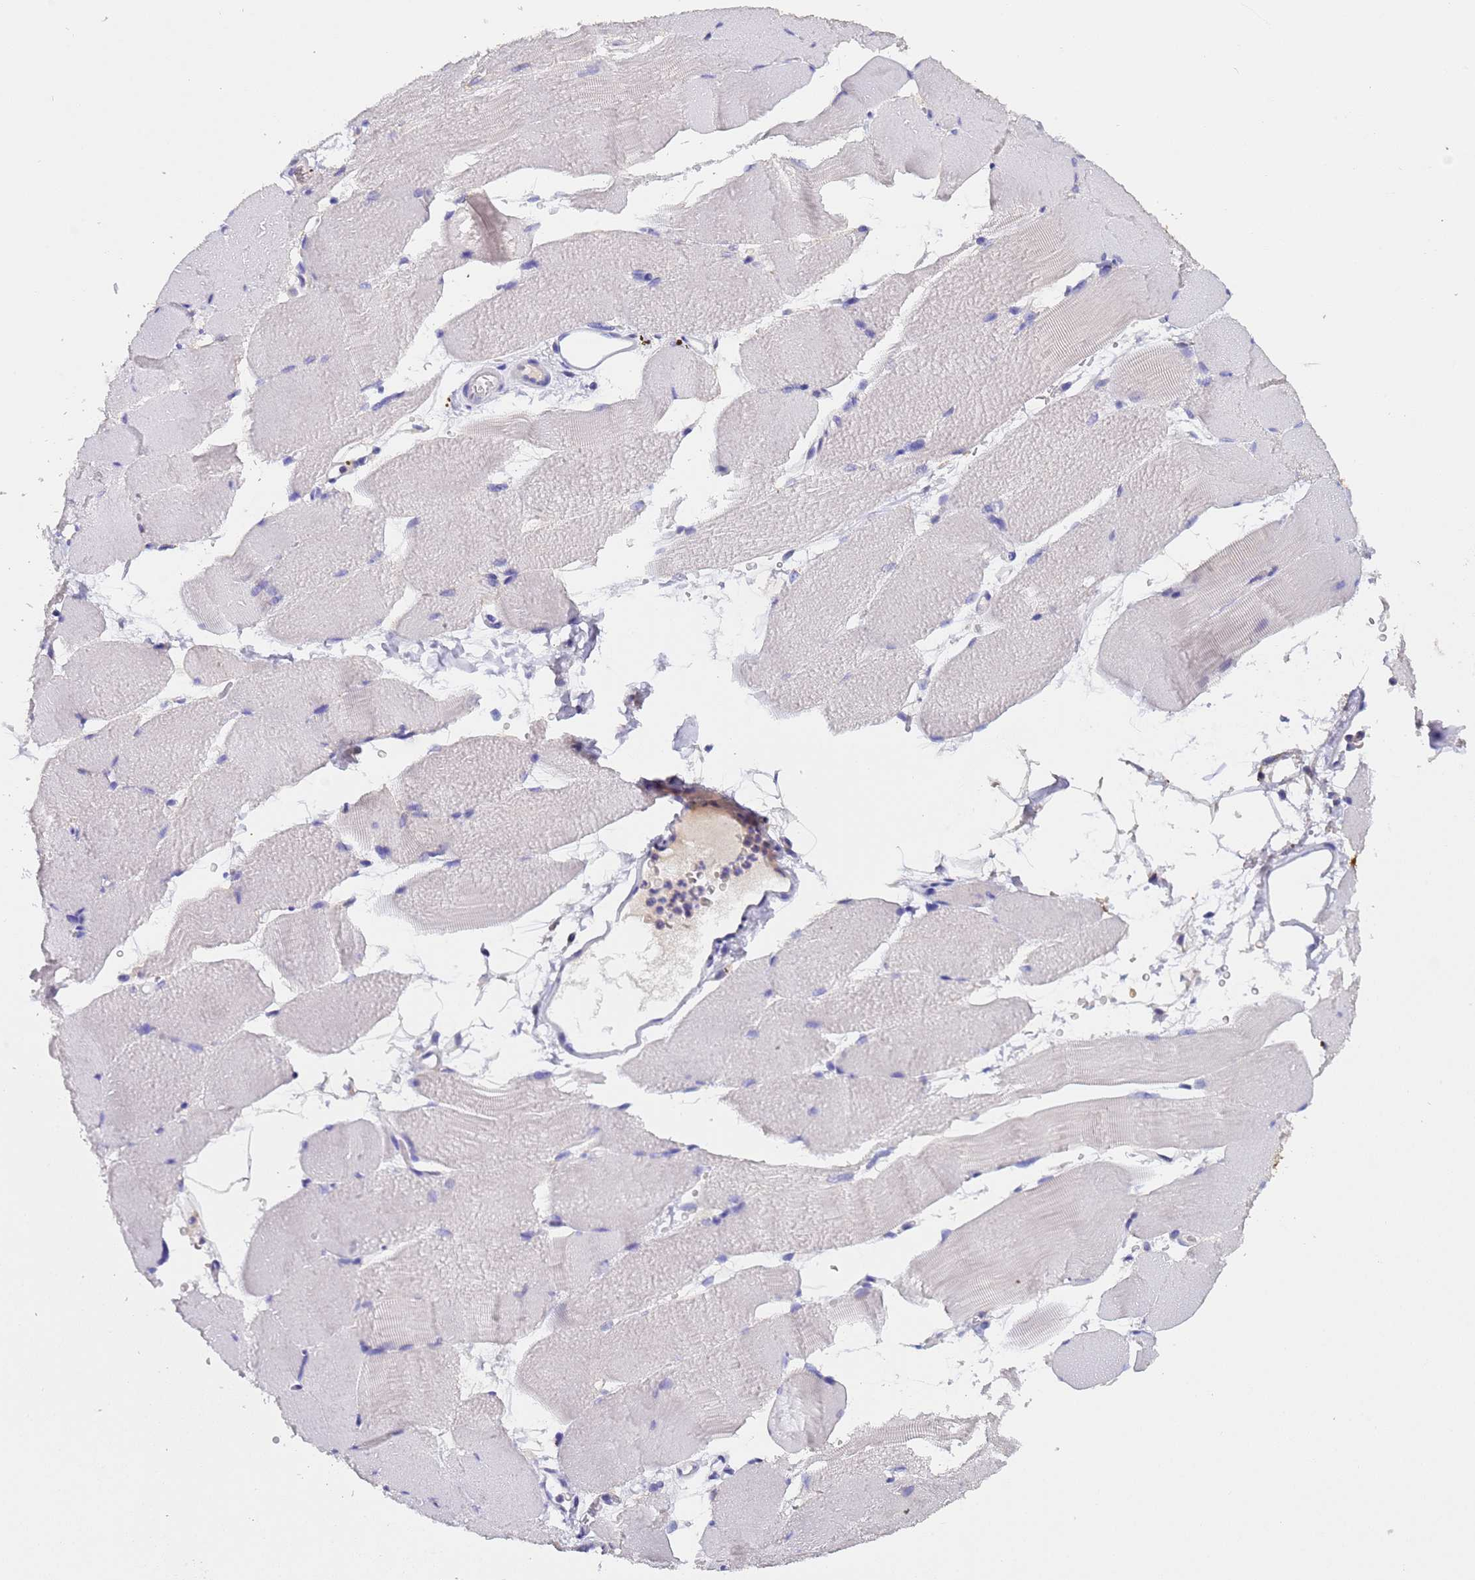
{"staining": {"intensity": "negative", "quantity": "none", "location": "none"}, "tissue": "skeletal muscle", "cell_type": "Myocytes", "image_type": "normal", "snomed": [{"axis": "morphology", "description": "Normal tissue, NOS"}, {"axis": "topography", "description": "Skeletal muscle"}, {"axis": "topography", "description": "Parathyroid gland"}], "caption": "Myocytes are negative for brown protein staining in unremarkable skeletal muscle.", "gene": "SLC24A3", "patient": {"sex": "female", "age": 37}}